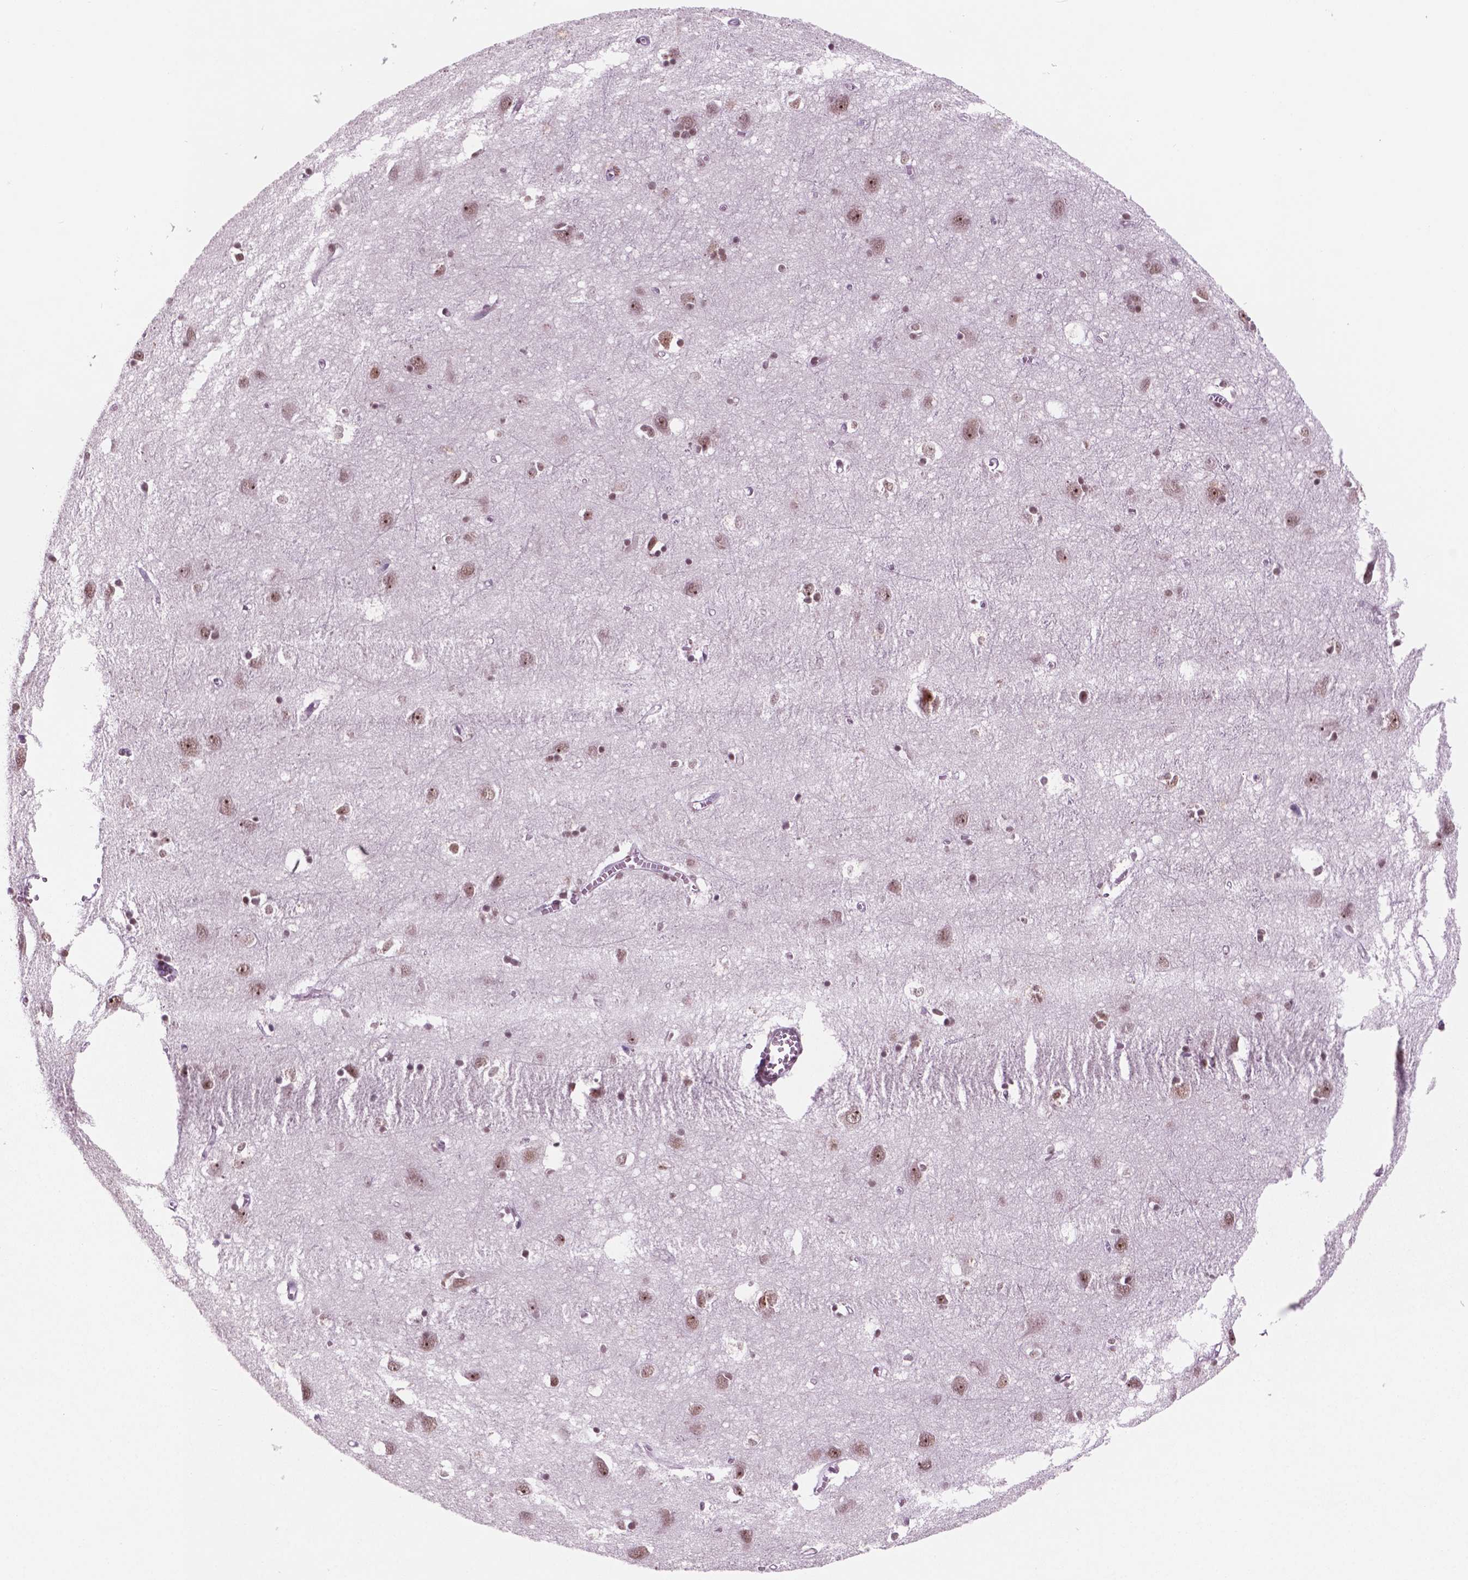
{"staining": {"intensity": "moderate", "quantity": ">75%", "location": "nuclear"}, "tissue": "cerebral cortex", "cell_type": "Endothelial cells", "image_type": "normal", "snomed": [{"axis": "morphology", "description": "Normal tissue, NOS"}, {"axis": "topography", "description": "Cerebral cortex"}], "caption": "This is a histology image of IHC staining of unremarkable cerebral cortex, which shows moderate expression in the nuclear of endothelial cells.", "gene": "POLR2E", "patient": {"sex": "male", "age": 70}}